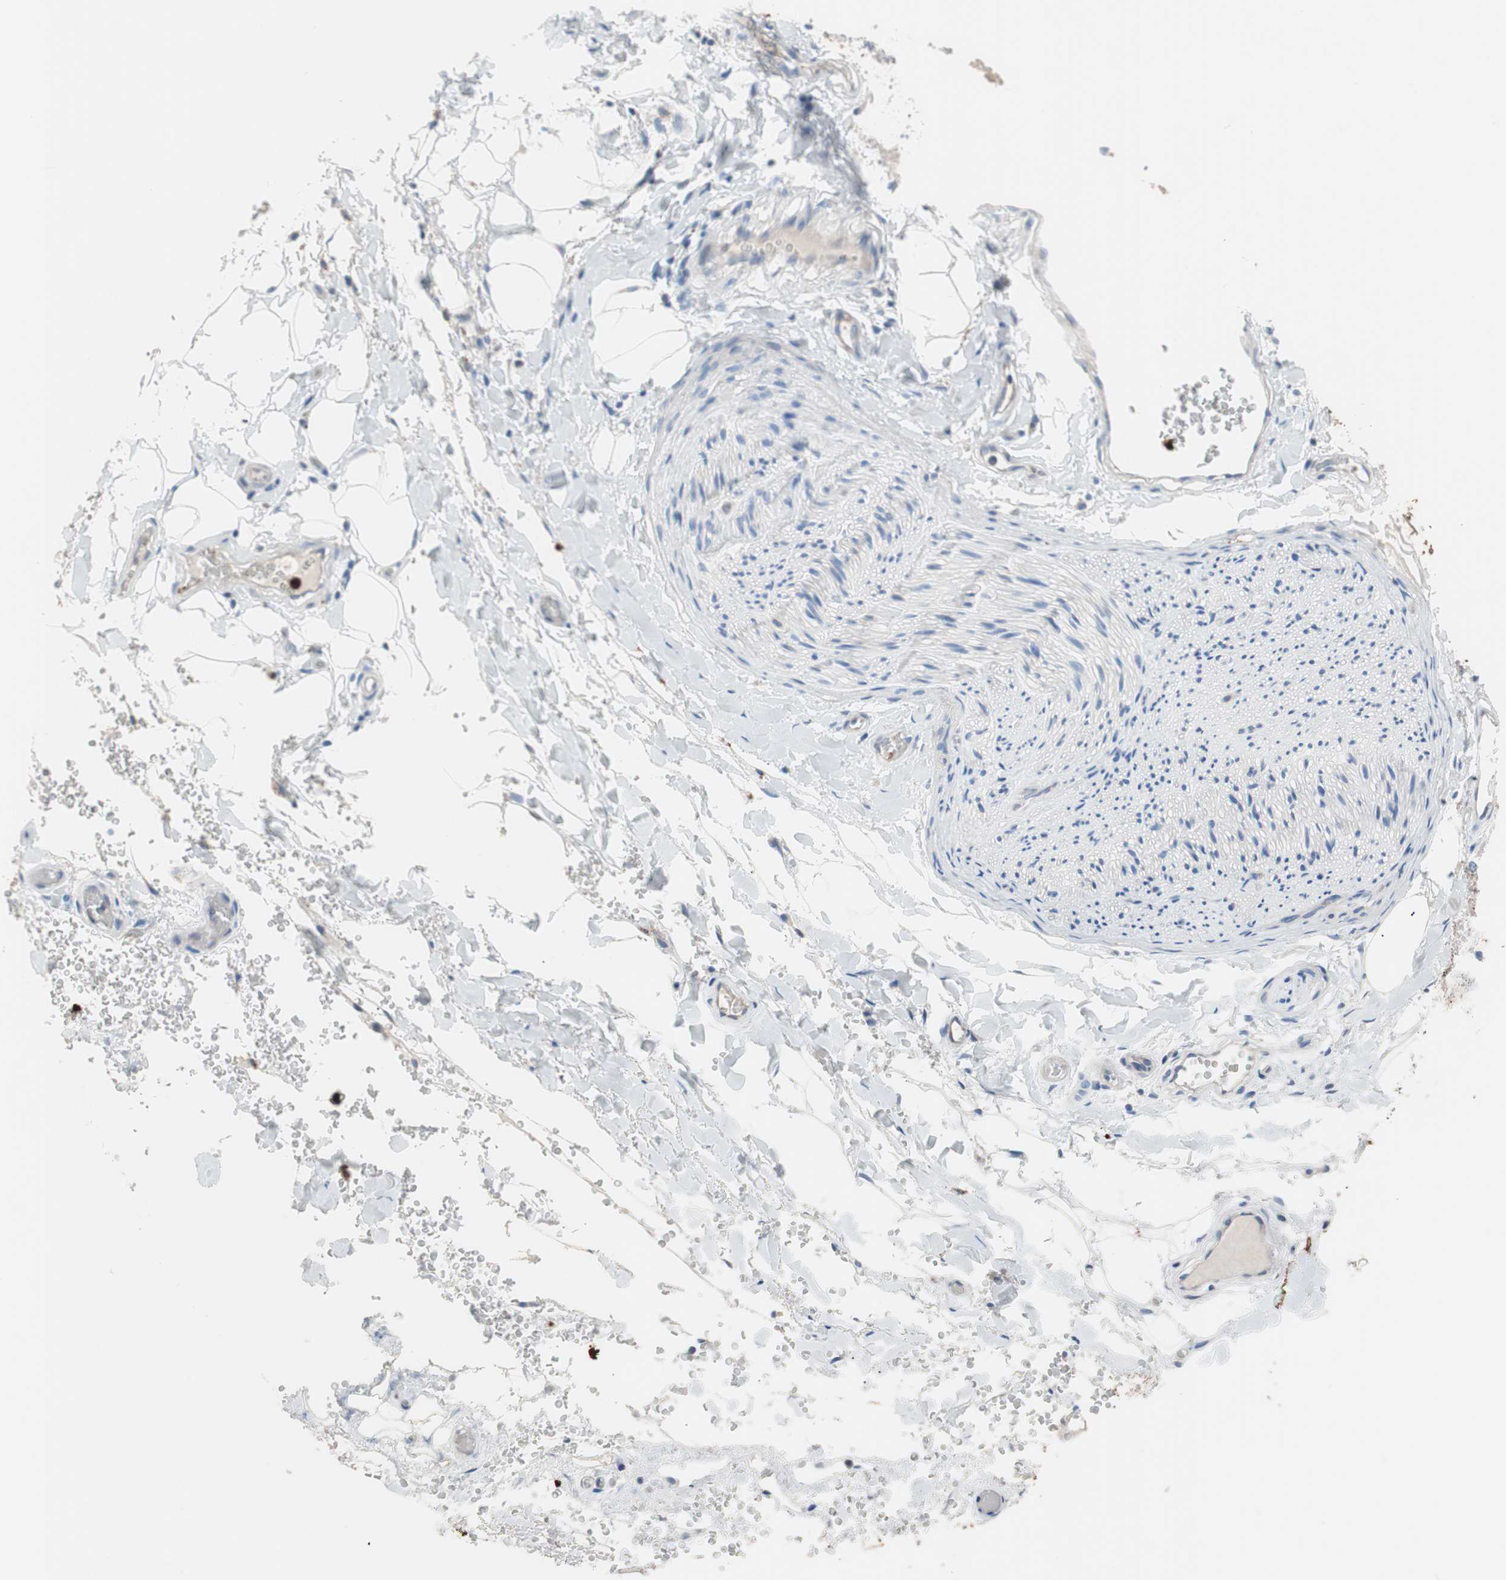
{"staining": {"intensity": "negative", "quantity": "none", "location": "none"}, "tissue": "adipose tissue", "cell_type": "Adipocytes", "image_type": "normal", "snomed": [{"axis": "morphology", "description": "Normal tissue, NOS"}, {"axis": "morphology", "description": "Carcinoma, NOS"}, {"axis": "topography", "description": "Pancreas"}, {"axis": "topography", "description": "Peripheral nerve tissue"}], "caption": "This histopathology image is of benign adipose tissue stained with immunohistochemistry to label a protein in brown with the nuclei are counter-stained blue. There is no positivity in adipocytes.", "gene": "CLEC4D", "patient": {"sex": "female", "age": 29}}